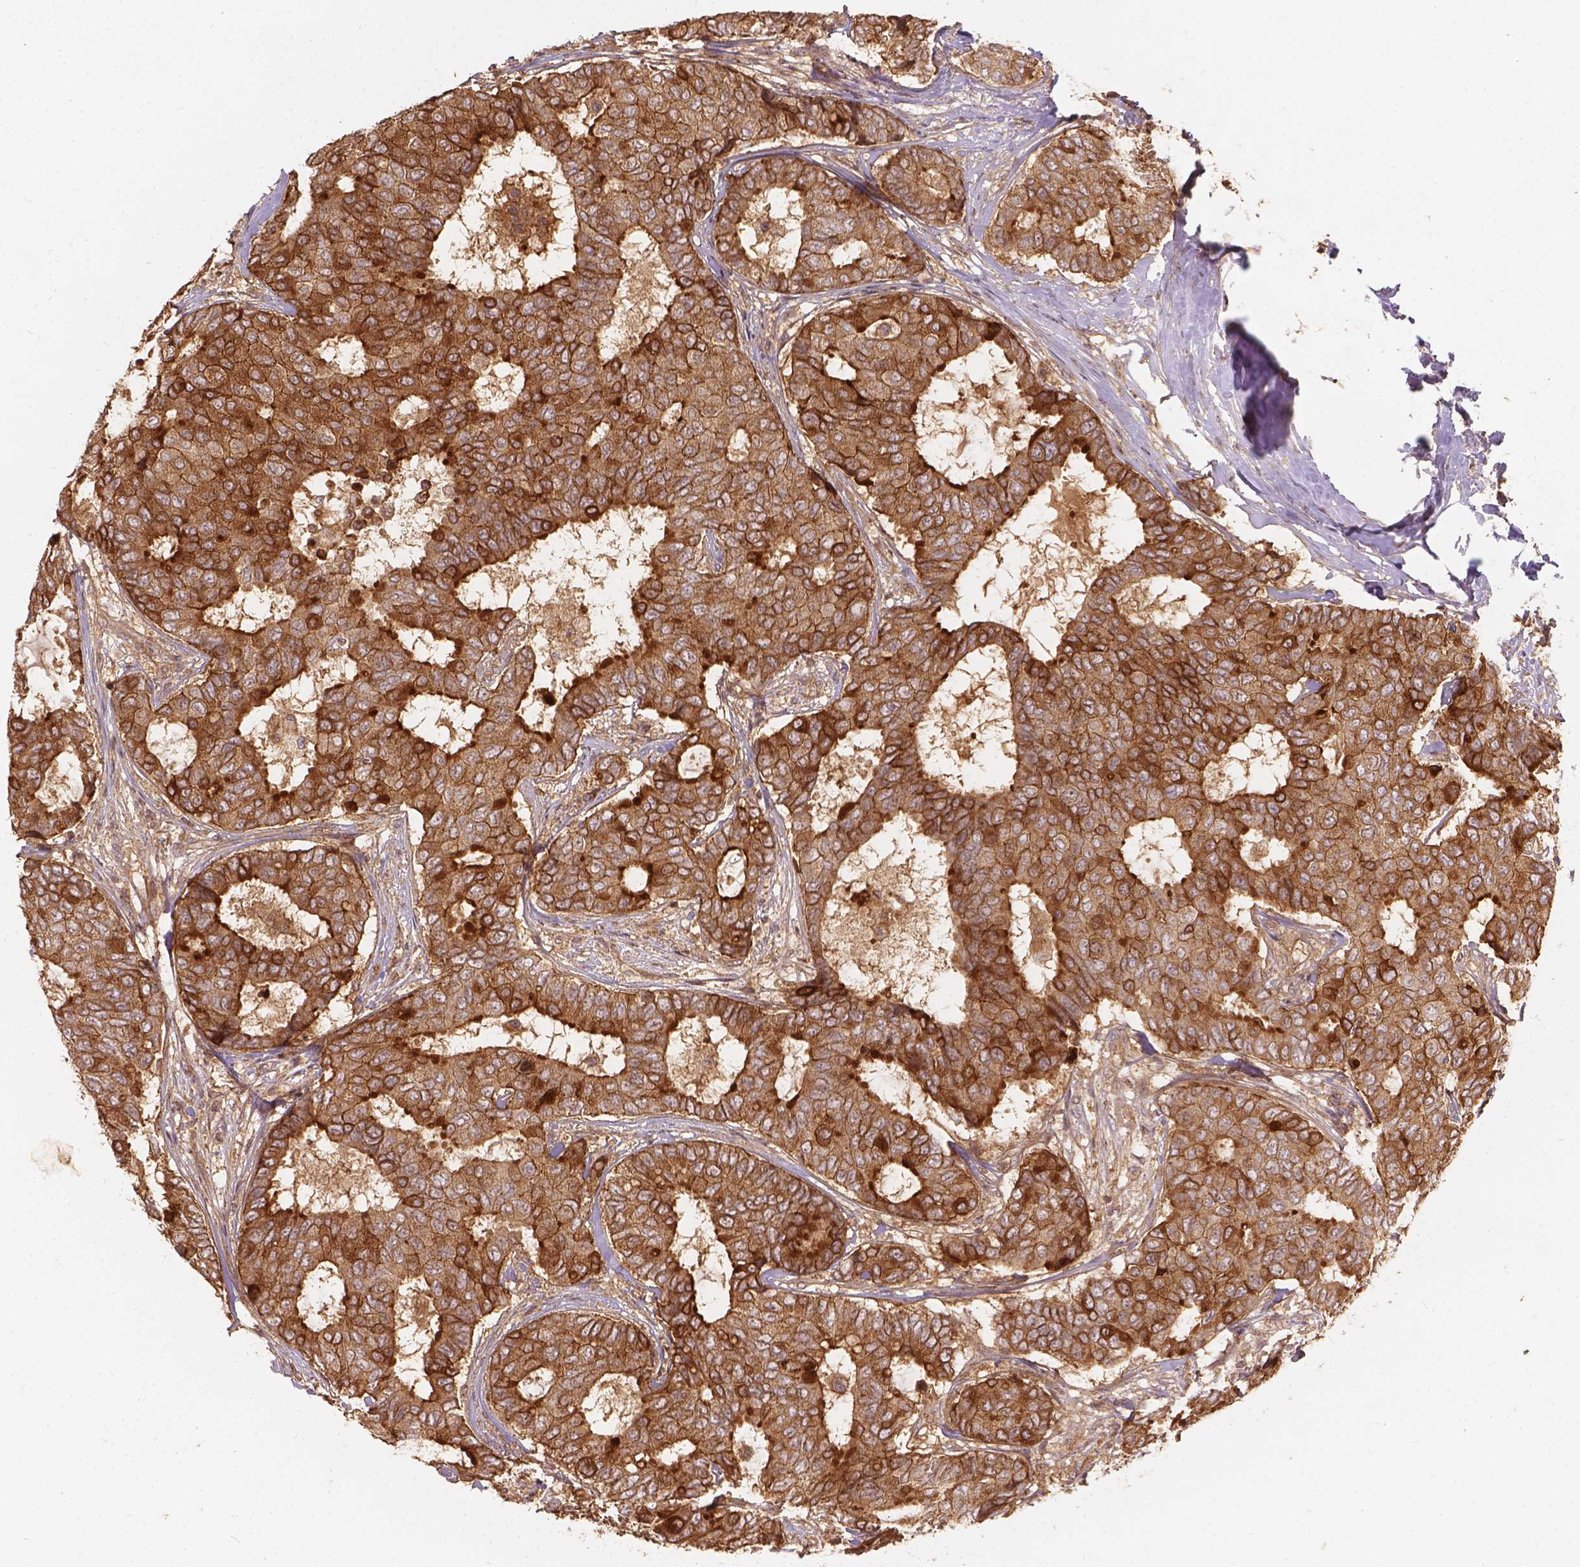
{"staining": {"intensity": "strong", "quantity": ">75%", "location": "cytoplasmic/membranous"}, "tissue": "breast cancer", "cell_type": "Tumor cells", "image_type": "cancer", "snomed": [{"axis": "morphology", "description": "Duct carcinoma"}, {"axis": "topography", "description": "Breast"}], "caption": "Immunohistochemical staining of human infiltrating ductal carcinoma (breast) reveals strong cytoplasmic/membranous protein staining in approximately >75% of tumor cells.", "gene": "XPR1", "patient": {"sex": "female", "age": 75}}